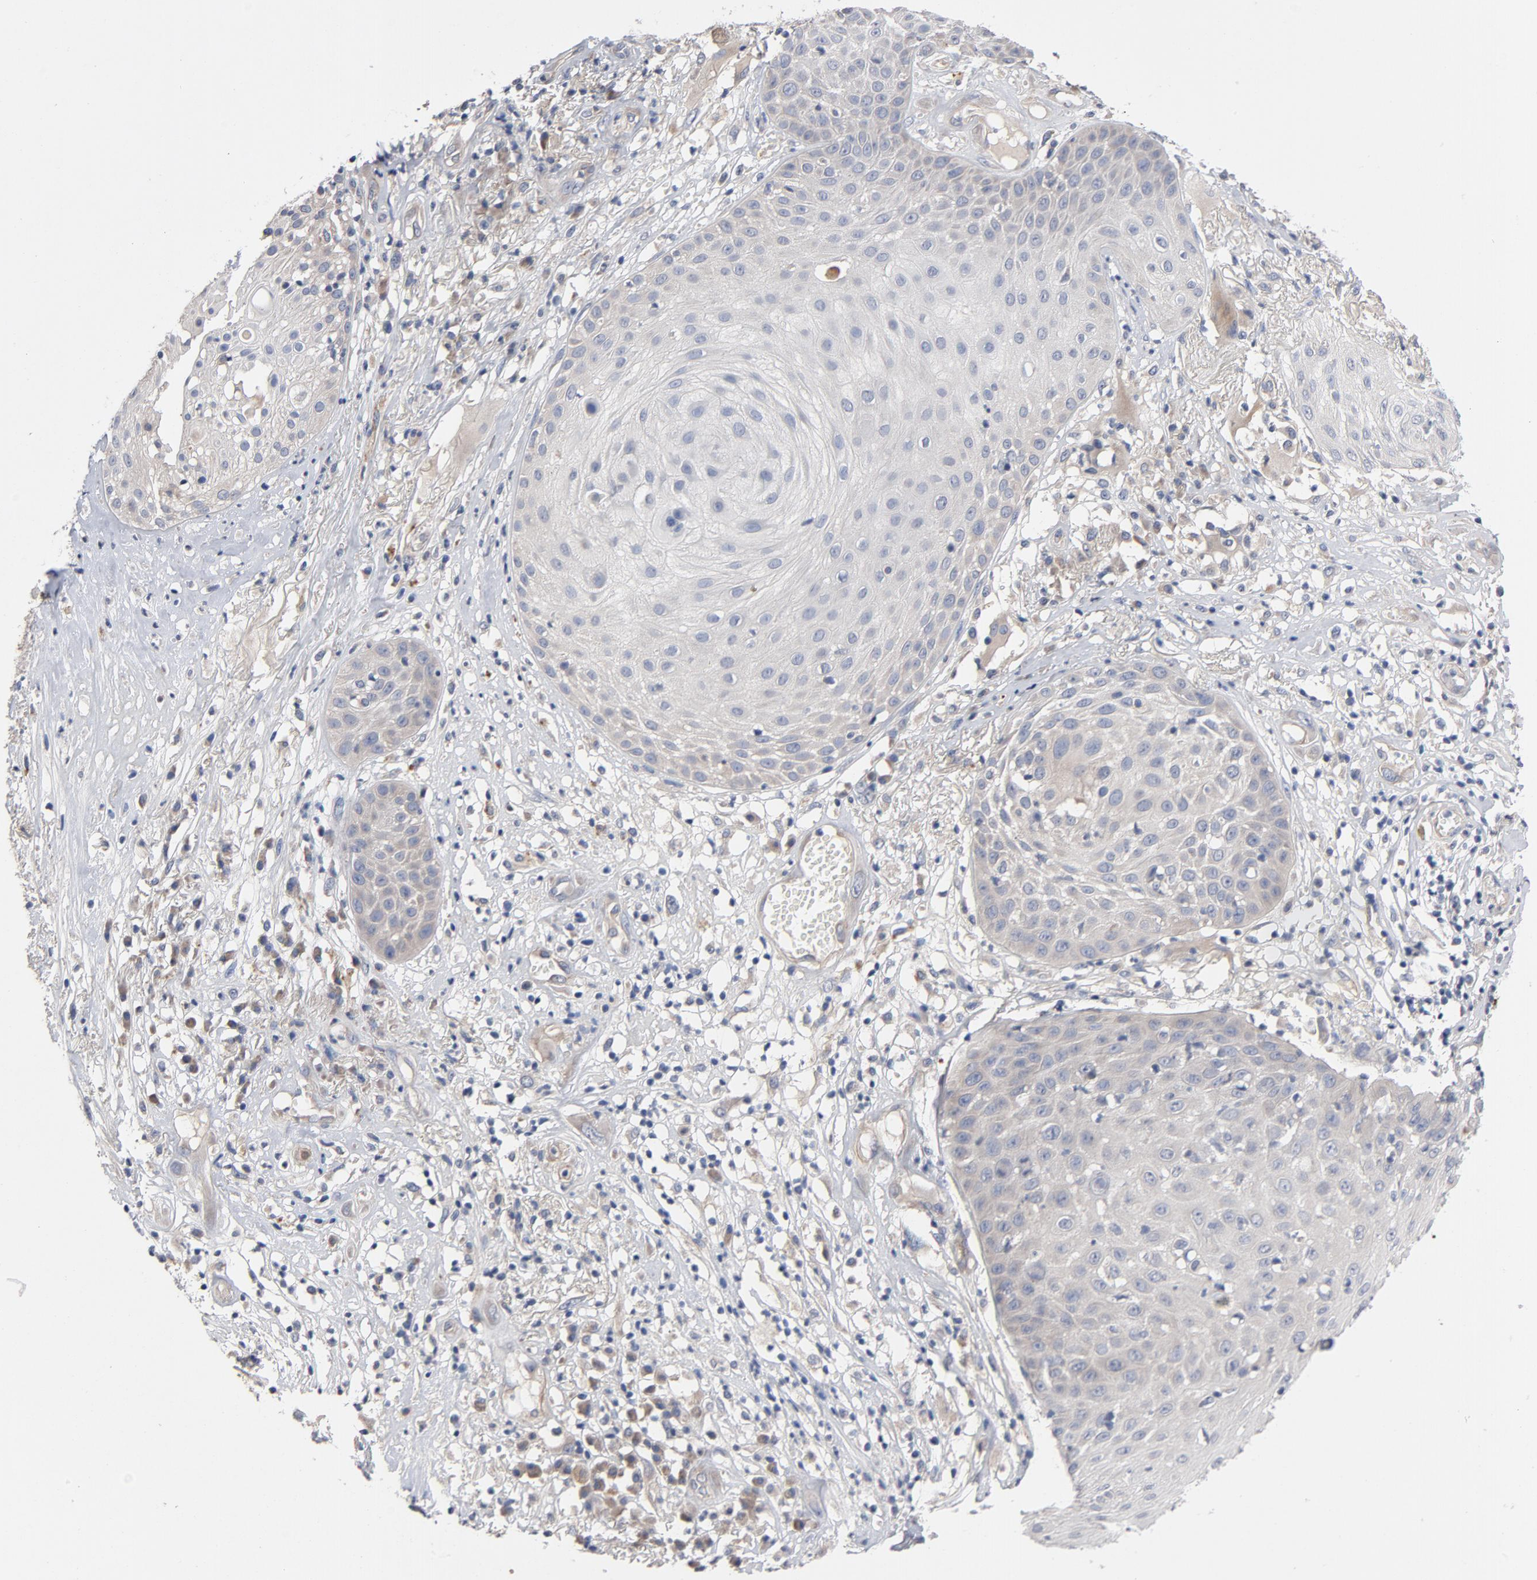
{"staining": {"intensity": "weak", "quantity": "<25%", "location": "cytoplasmic/membranous"}, "tissue": "skin cancer", "cell_type": "Tumor cells", "image_type": "cancer", "snomed": [{"axis": "morphology", "description": "Squamous cell carcinoma, NOS"}, {"axis": "topography", "description": "Skin"}], "caption": "Skin cancer (squamous cell carcinoma) was stained to show a protein in brown. There is no significant positivity in tumor cells.", "gene": "CCDC134", "patient": {"sex": "male", "age": 65}}